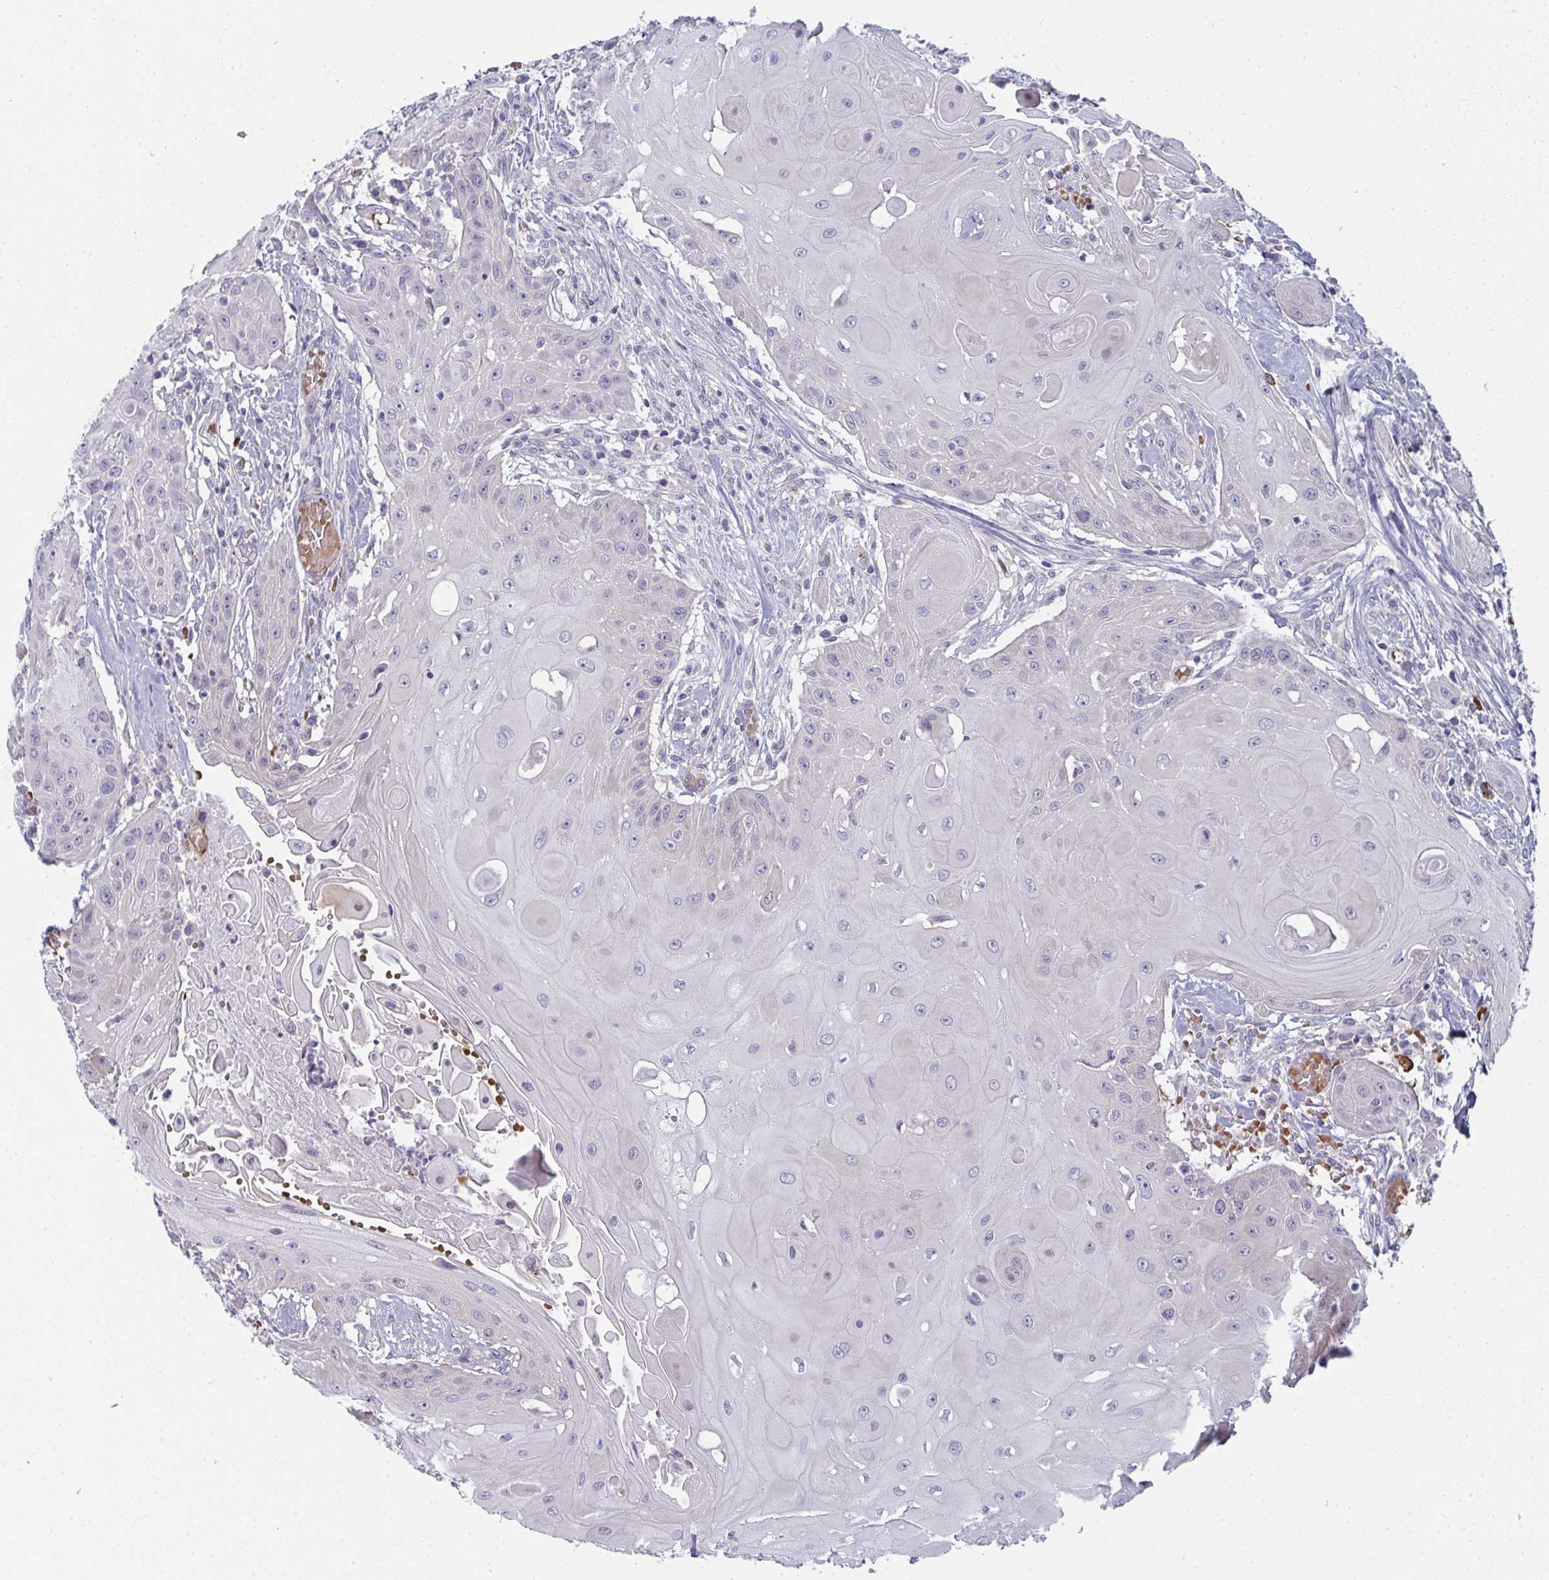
{"staining": {"intensity": "negative", "quantity": "none", "location": "none"}, "tissue": "head and neck cancer", "cell_type": "Tumor cells", "image_type": "cancer", "snomed": [{"axis": "morphology", "description": "Squamous cell carcinoma, NOS"}, {"axis": "topography", "description": "Oral tissue"}, {"axis": "topography", "description": "Head-Neck"}, {"axis": "topography", "description": "Neck, NOS"}], "caption": "Head and neck cancer (squamous cell carcinoma) was stained to show a protein in brown. There is no significant staining in tumor cells. (DAB (3,3'-diaminobenzidine) immunohistochemistry with hematoxylin counter stain).", "gene": "SHB", "patient": {"sex": "female", "age": 55}}